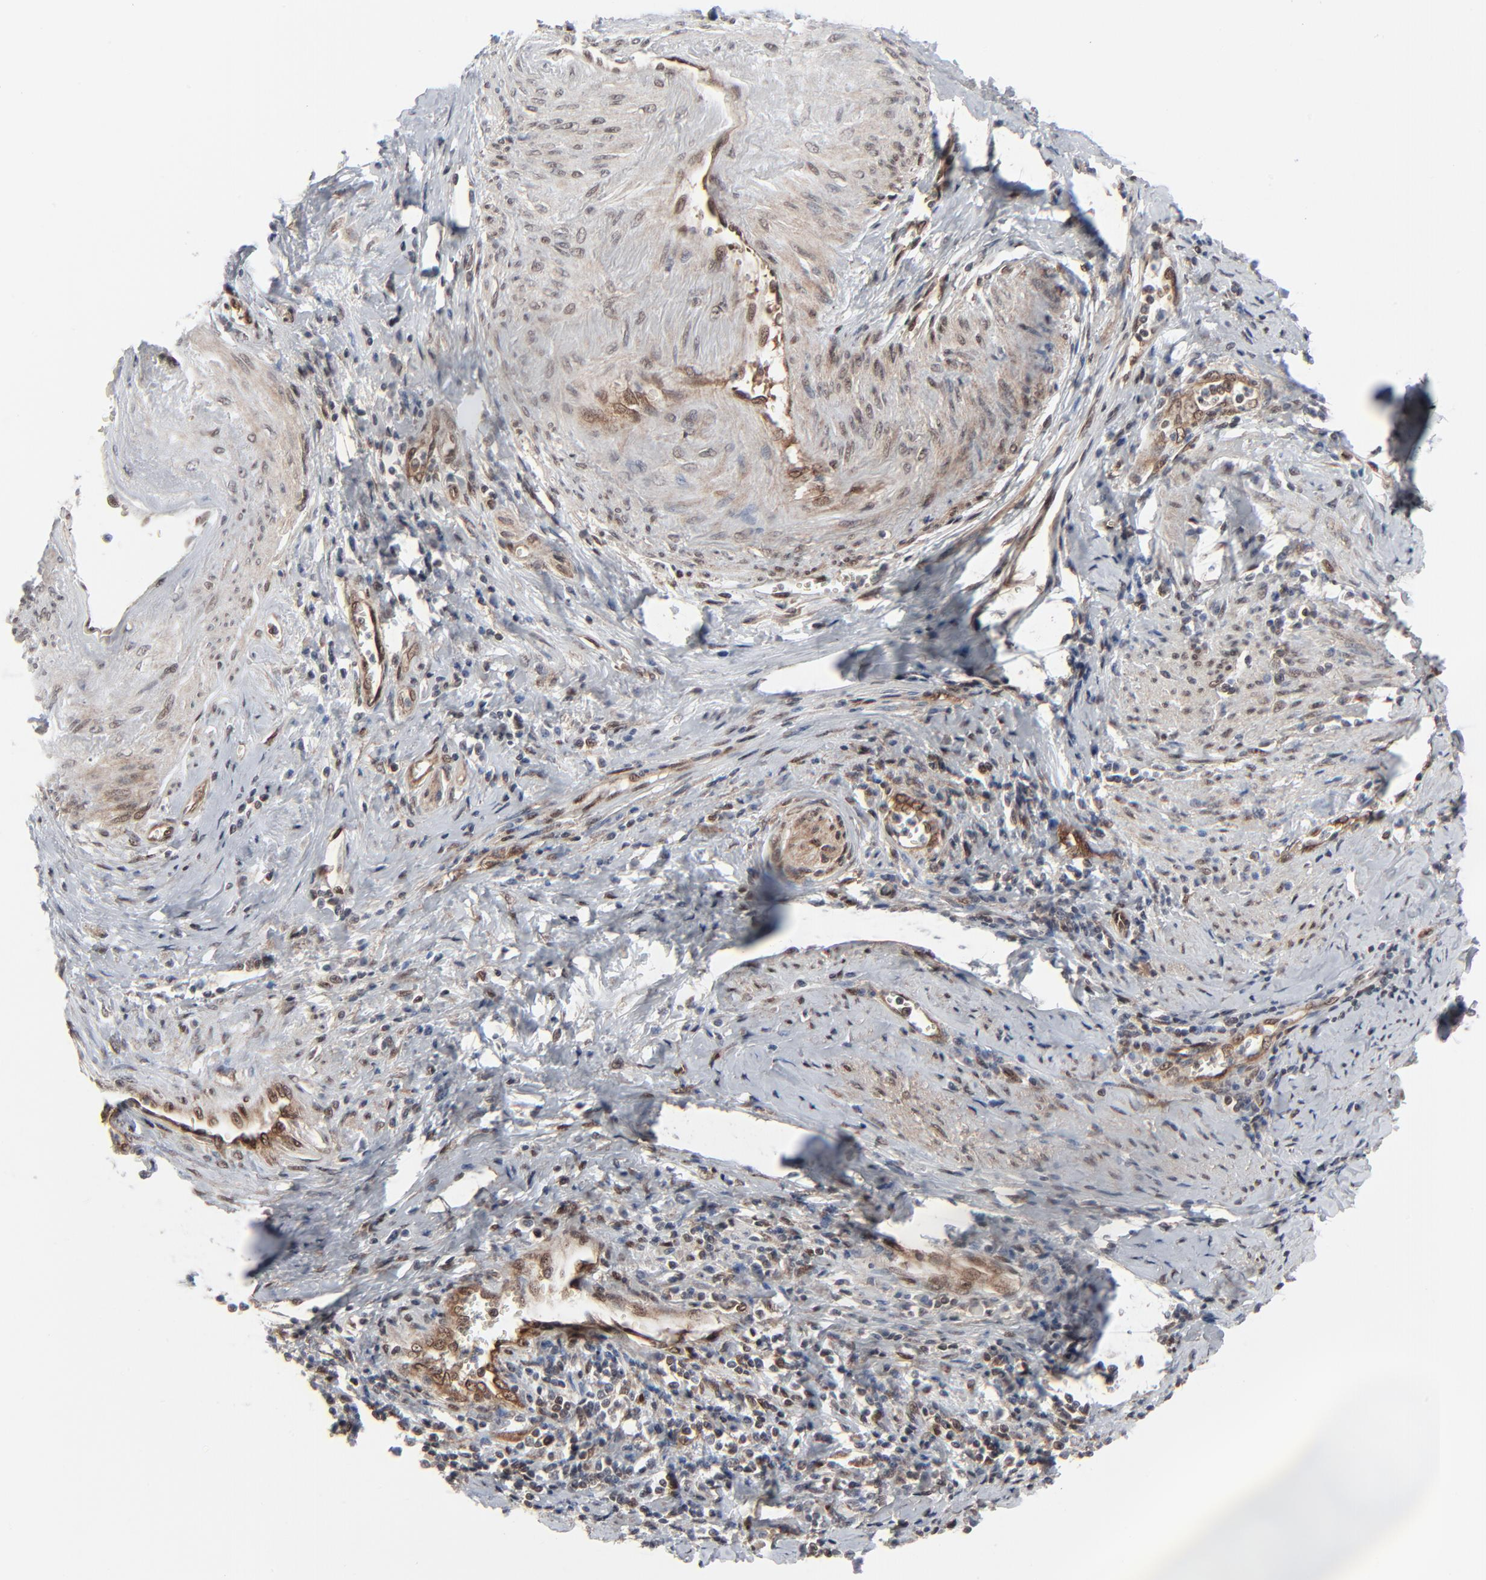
{"staining": {"intensity": "negative", "quantity": "none", "location": "none"}, "tissue": "cervical cancer", "cell_type": "Tumor cells", "image_type": "cancer", "snomed": [{"axis": "morphology", "description": "Squamous cell carcinoma, NOS"}, {"axis": "topography", "description": "Cervix"}], "caption": "Protein analysis of cervical squamous cell carcinoma demonstrates no significant expression in tumor cells.", "gene": "AKT1", "patient": {"sex": "female", "age": 53}}